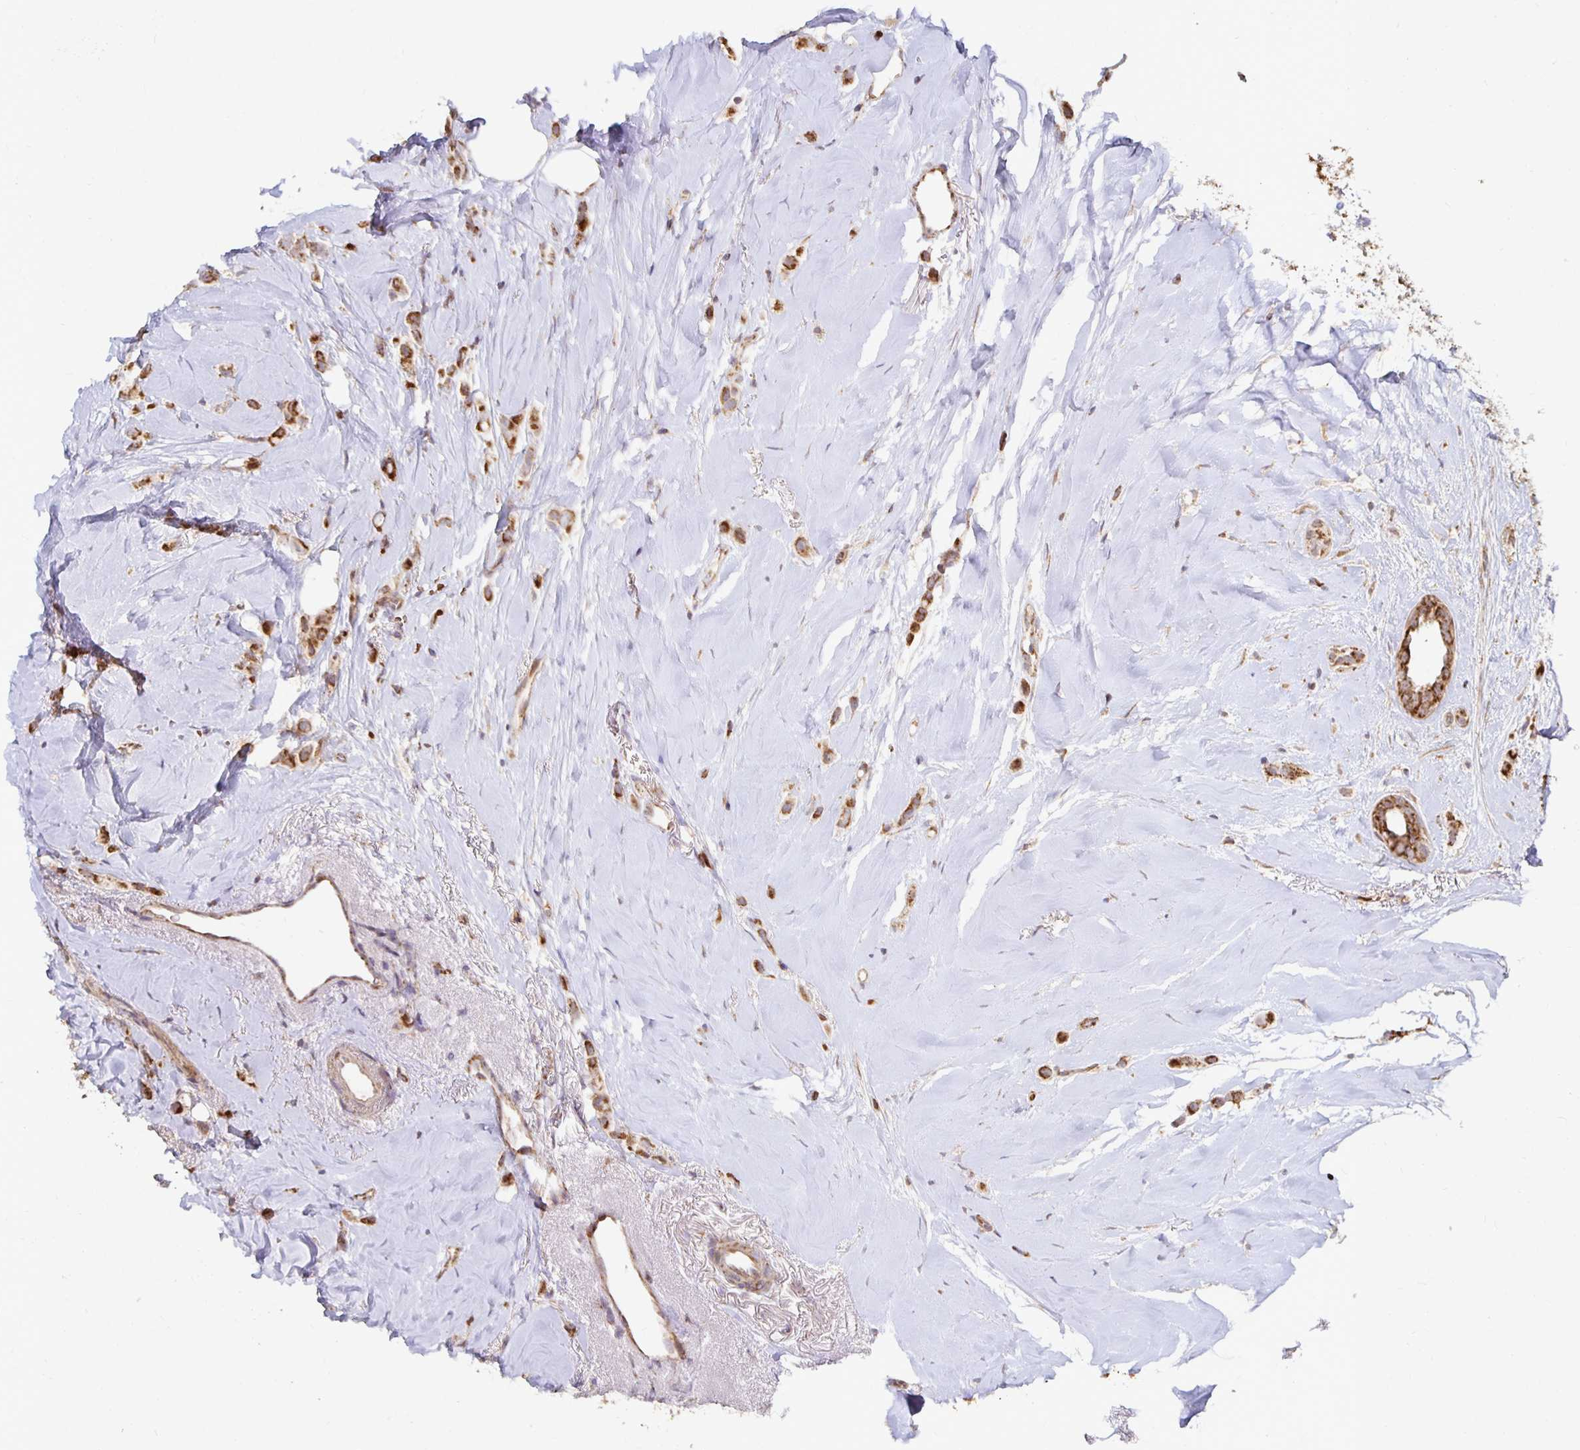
{"staining": {"intensity": "strong", "quantity": ">75%", "location": "cytoplasmic/membranous"}, "tissue": "breast cancer", "cell_type": "Tumor cells", "image_type": "cancer", "snomed": [{"axis": "morphology", "description": "Lobular carcinoma"}, {"axis": "topography", "description": "Breast"}], "caption": "Immunohistochemical staining of breast lobular carcinoma reveals high levels of strong cytoplasmic/membranous protein staining in approximately >75% of tumor cells.", "gene": "MRPL28", "patient": {"sex": "female", "age": 66}}